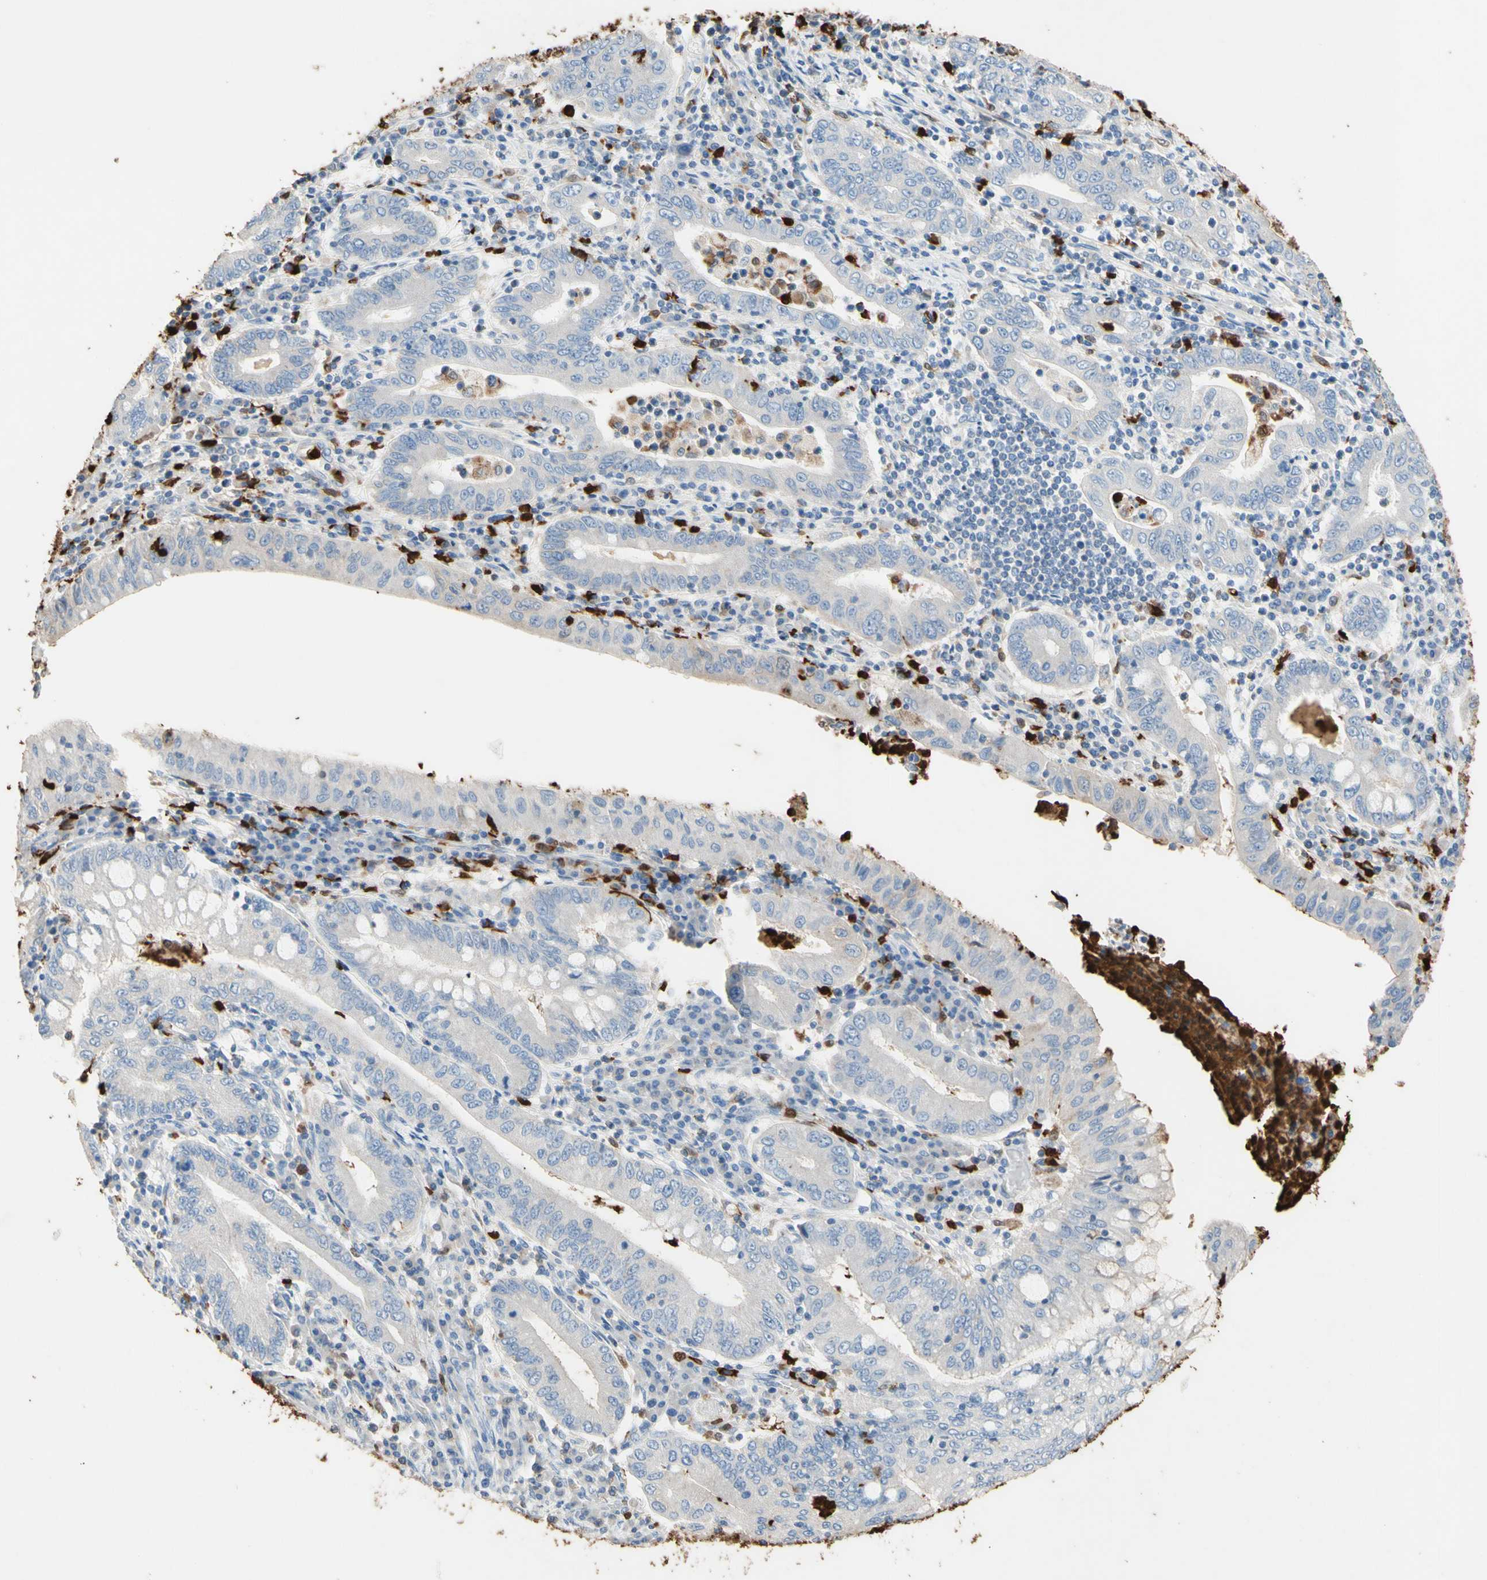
{"staining": {"intensity": "negative", "quantity": "none", "location": "none"}, "tissue": "stomach cancer", "cell_type": "Tumor cells", "image_type": "cancer", "snomed": [{"axis": "morphology", "description": "Normal tissue, NOS"}, {"axis": "morphology", "description": "Adenocarcinoma, NOS"}, {"axis": "topography", "description": "Esophagus"}, {"axis": "topography", "description": "Stomach, upper"}, {"axis": "topography", "description": "Peripheral nerve tissue"}], "caption": "Tumor cells are negative for protein expression in human adenocarcinoma (stomach). (Immunohistochemistry, brightfield microscopy, high magnification).", "gene": "NFKBIZ", "patient": {"sex": "male", "age": 62}}